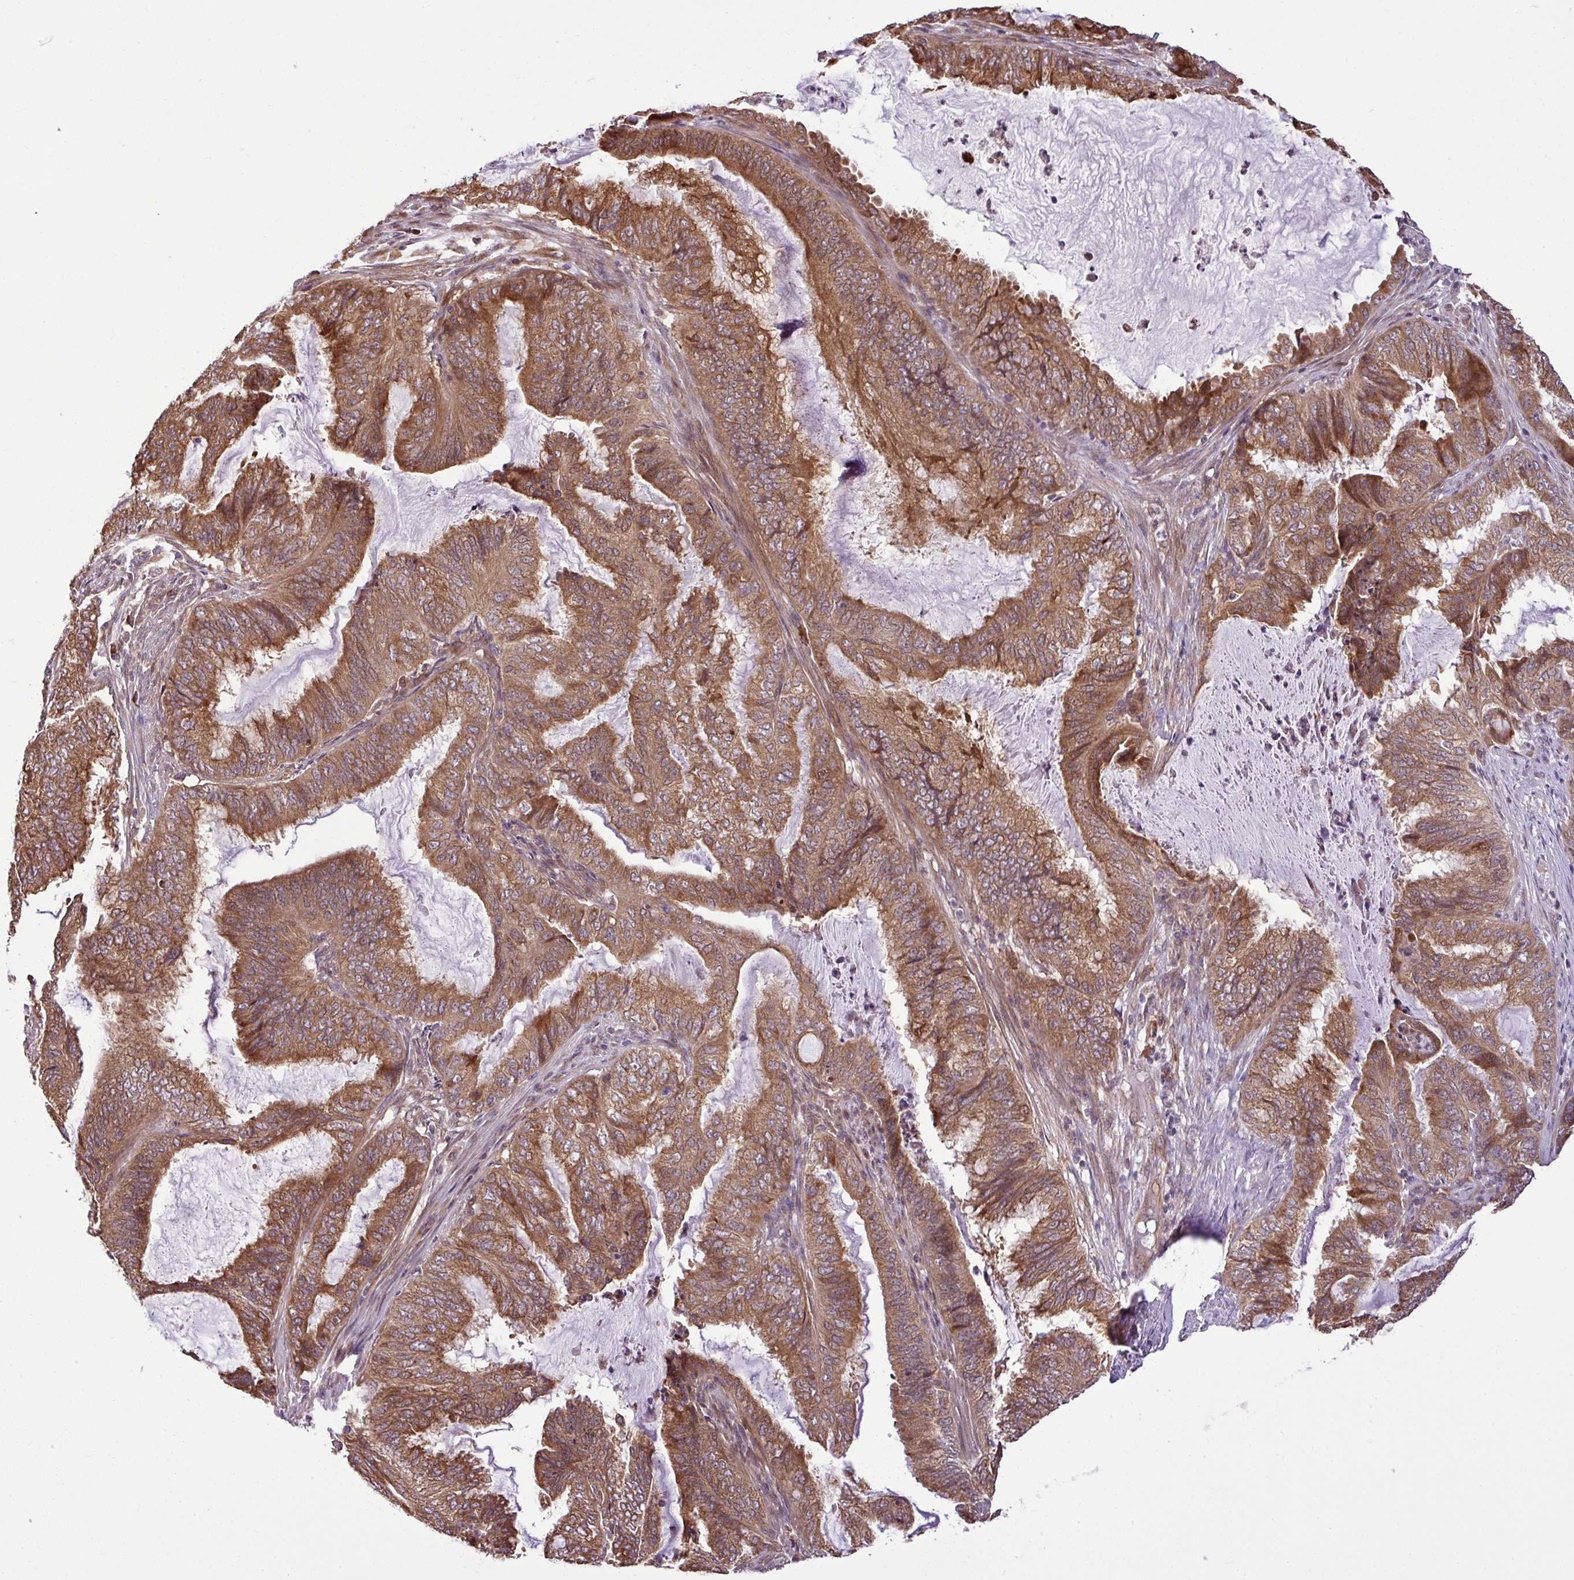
{"staining": {"intensity": "moderate", "quantity": ">75%", "location": "cytoplasmic/membranous"}, "tissue": "endometrial cancer", "cell_type": "Tumor cells", "image_type": "cancer", "snomed": [{"axis": "morphology", "description": "Adenocarcinoma, NOS"}, {"axis": "topography", "description": "Endometrium"}], "caption": "A brown stain labels moderate cytoplasmic/membranous expression of a protein in human endometrial adenocarcinoma tumor cells. The staining was performed using DAB (3,3'-diaminobenzidine) to visualize the protein expression in brown, while the nuclei were stained in blue with hematoxylin (Magnification: 20x).", "gene": "DLGAP4", "patient": {"sex": "female", "age": 51}}